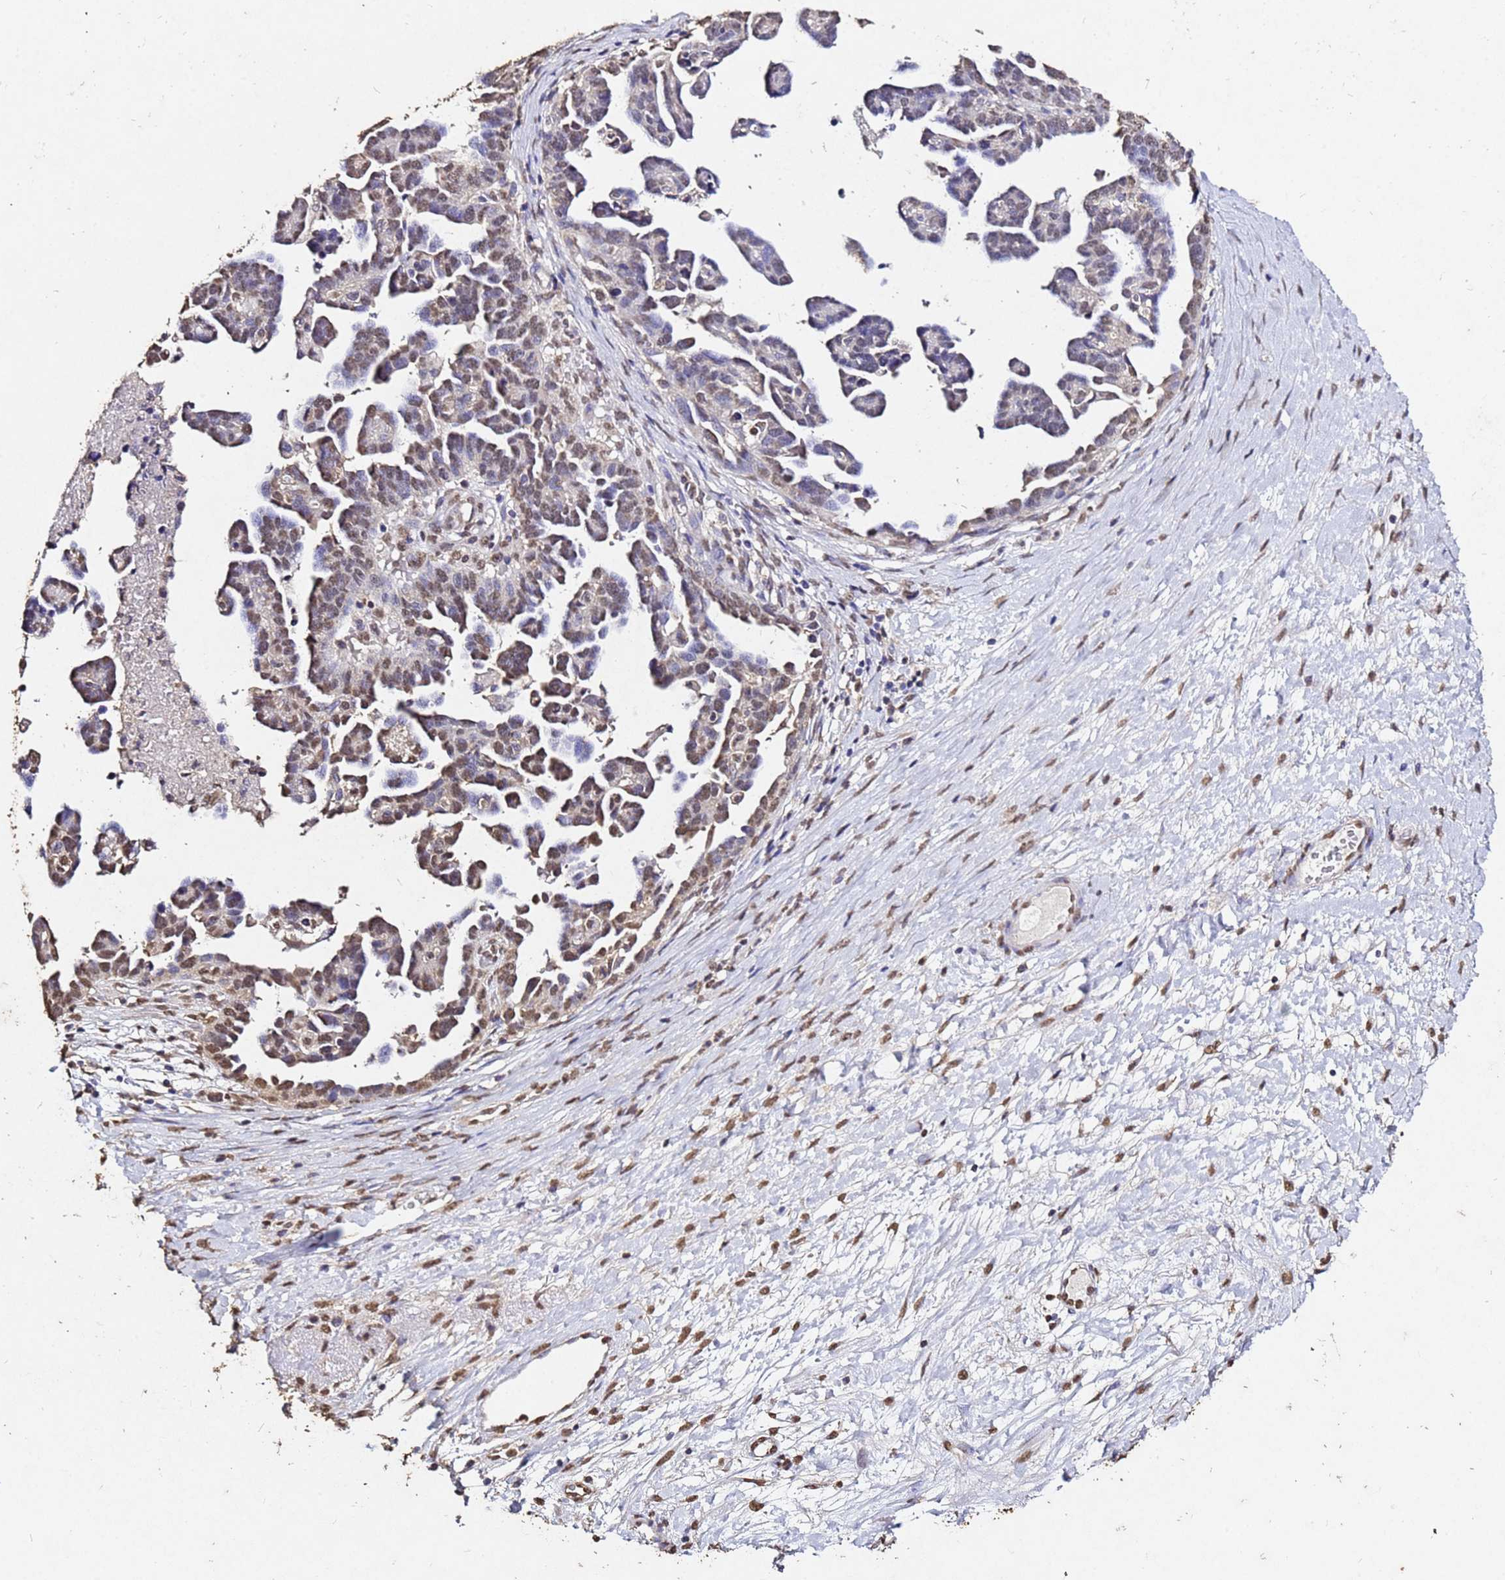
{"staining": {"intensity": "moderate", "quantity": "25%-75%", "location": "nuclear"}, "tissue": "ovarian cancer", "cell_type": "Tumor cells", "image_type": "cancer", "snomed": [{"axis": "morphology", "description": "Cystadenocarcinoma, serous, NOS"}, {"axis": "topography", "description": "Ovary"}], "caption": "Immunohistochemical staining of ovarian cancer shows moderate nuclear protein positivity in approximately 25%-75% of tumor cells. The staining was performed using DAB to visualize the protein expression in brown, while the nuclei were stained in blue with hematoxylin (Magnification: 20x).", "gene": "MYOCD", "patient": {"sex": "female", "age": 54}}